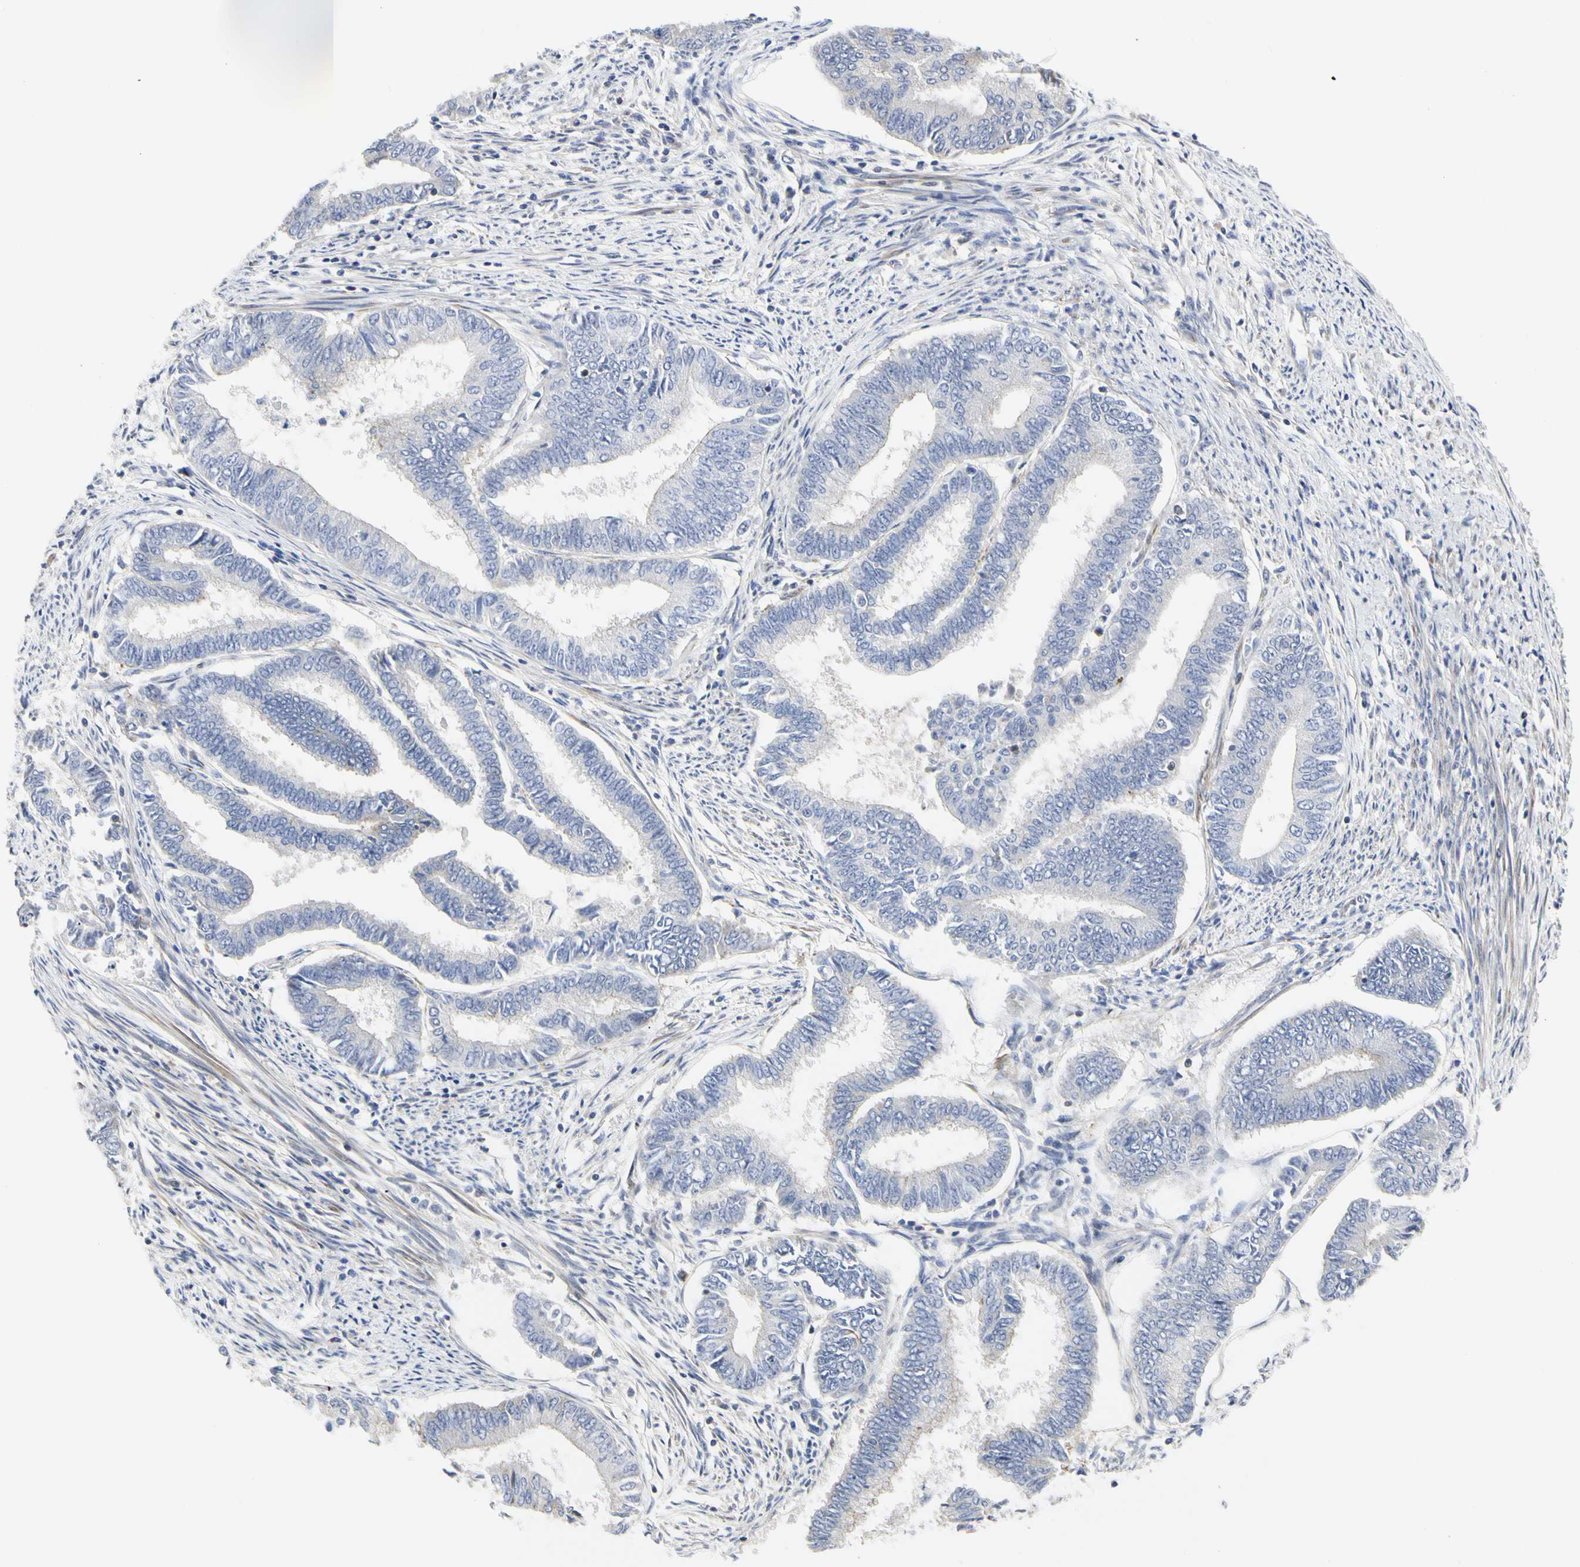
{"staining": {"intensity": "weak", "quantity": "<25%", "location": "cytoplasmic/membranous"}, "tissue": "endometrial cancer", "cell_type": "Tumor cells", "image_type": "cancer", "snomed": [{"axis": "morphology", "description": "Adenocarcinoma, NOS"}, {"axis": "topography", "description": "Endometrium"}], "caption": "Tumor cells are negative for brown protein staining in endometrial adenocarcinoma. (DAB (3,3'-diaminobenzidine) immunohistochemistry, high magnification).", "gene": "SHANK2", "patient": {"sex": "female", "age": 86}}